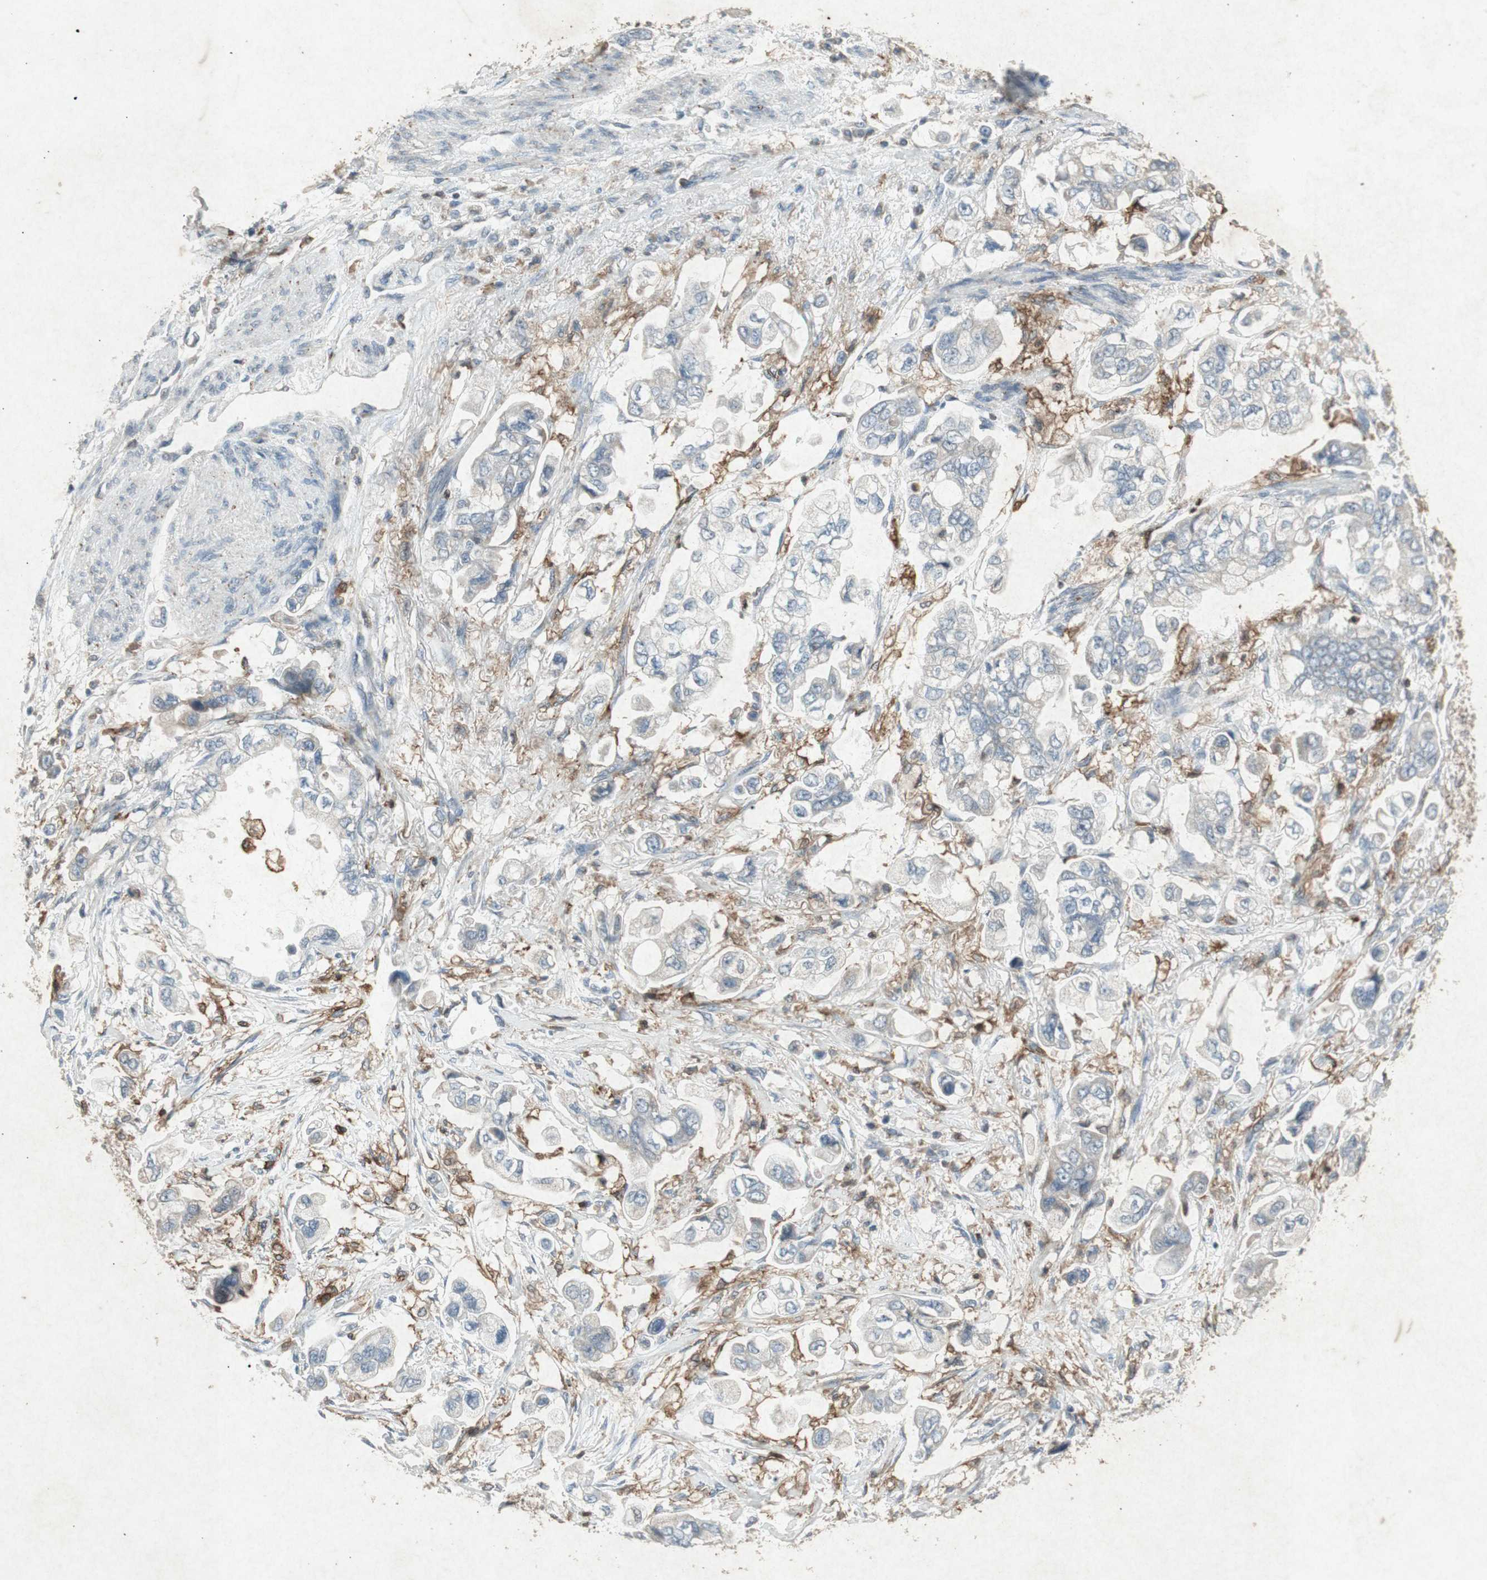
{"staining": {"intensity": "negative", "quantity": "none", "location": "none"}, "tissue": "stomach cancer", "cell_type": "Tumor cells", "image_type": "cancer", "snomed": [{"axis": "morphology", "description": "Adenocarcinoma, NOS"}, {"axis": "topography", "description": "Stomach"}], "caption": "Immunohistochemistry image of neoplastic tissue: stomach adenocarcinoma stained with DAB demonstrates no significant protein expression in tumor cells. The staining is performed using DAB (3,3'-diaminobenzidine) brown chromogen with nuclei counter-stained in using hematoxylin.", "gene": "TYROBP", "patient": {"sex": "male", "age": 62}}